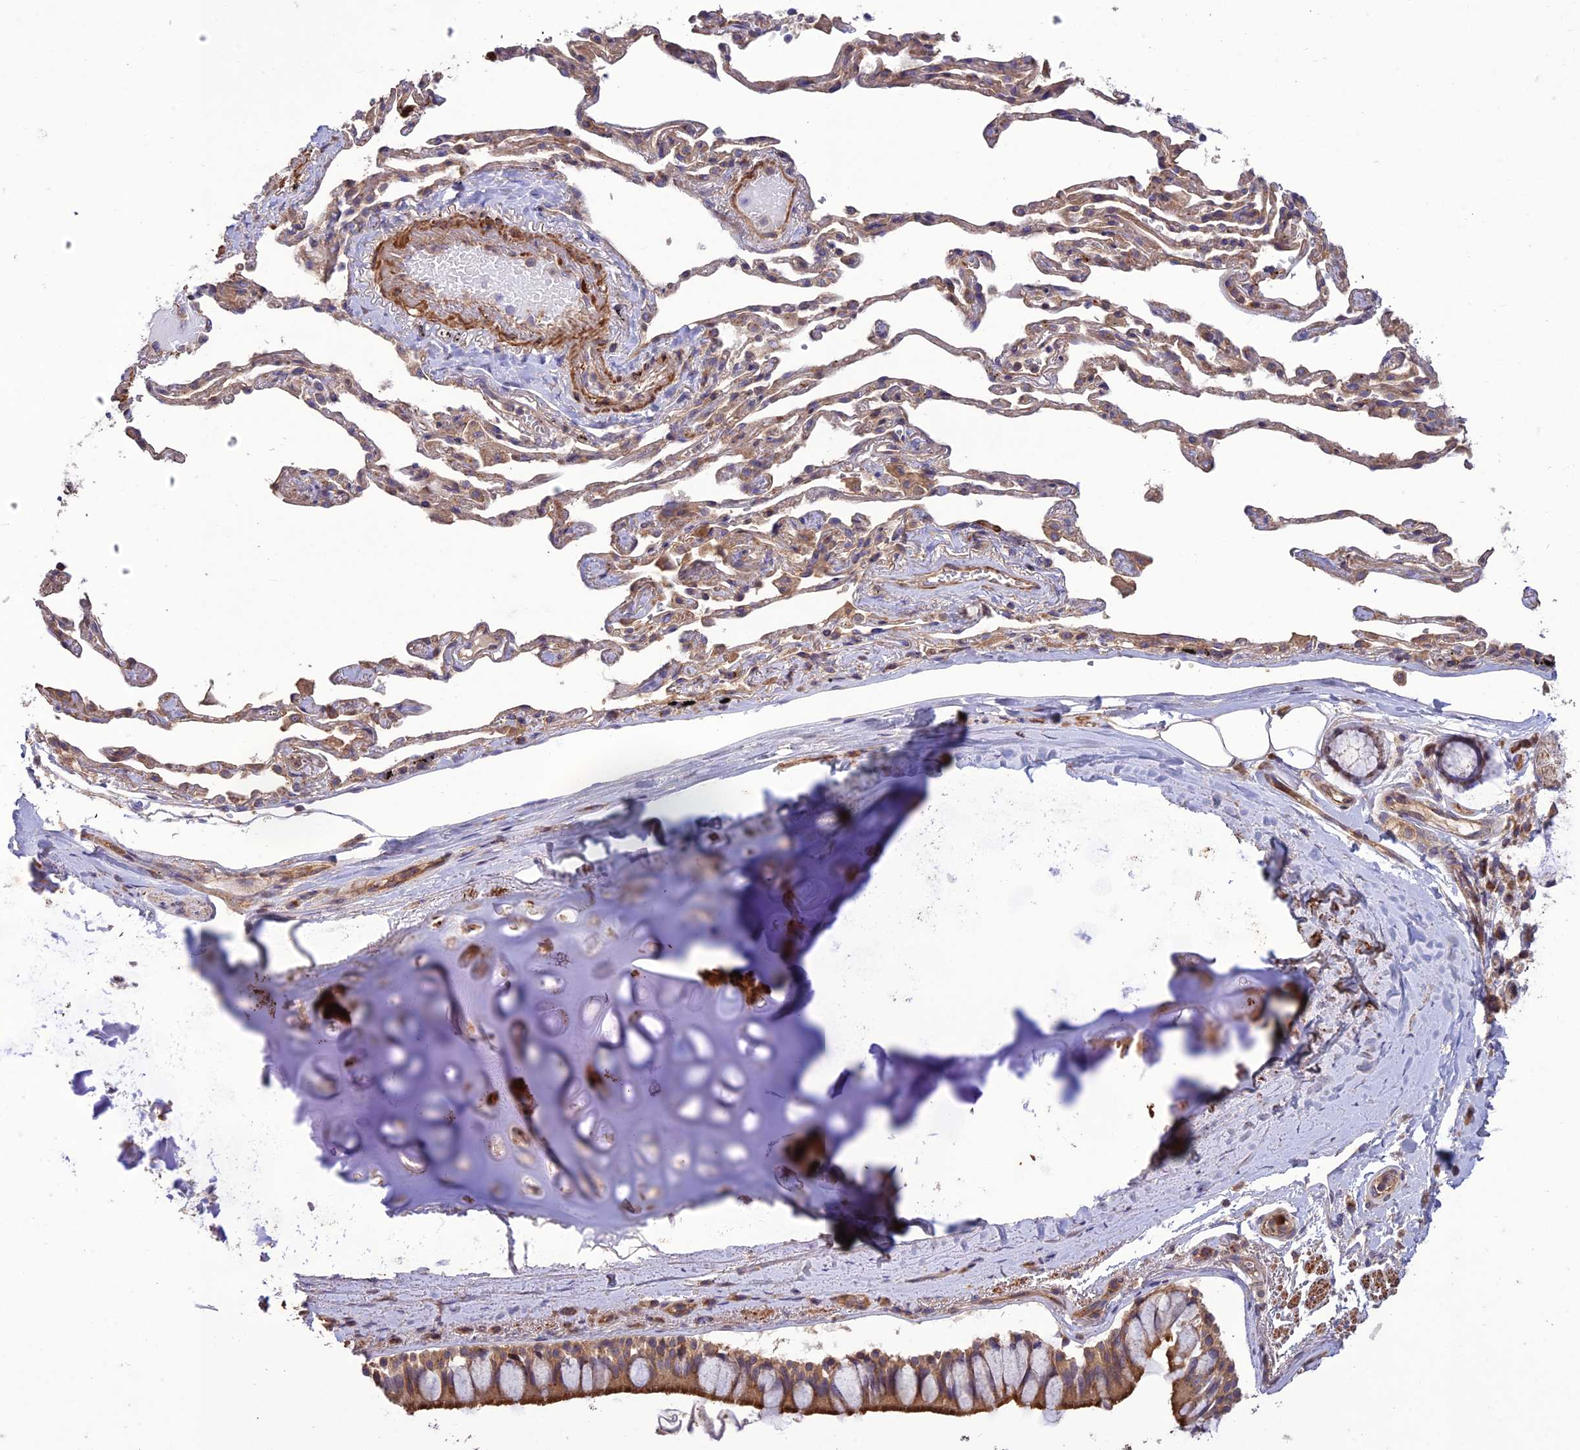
{"staining": {"intensity": "strong", "quantity": ">75%", "location": "cytoplasmic/membranous"}, "tissue": "bronchus", "cell_type": "Respiratory epithelial cells", "image_type": "normal", "snomed": [{"axis": "morphology", "description": "Normal tissue, NOS"}, {"axis": "topography", "description": "Cartilage tissue"}], "caption": "Immunohistochemistry image of benign bronchus stained for a protein (brown), which displays high levels of strong cytoplasmic/membranous positivity in about >75% of respiratory epithelial cells.", "gene": "TMEM131L", "patient": {"sex": "male", "age": 63}}